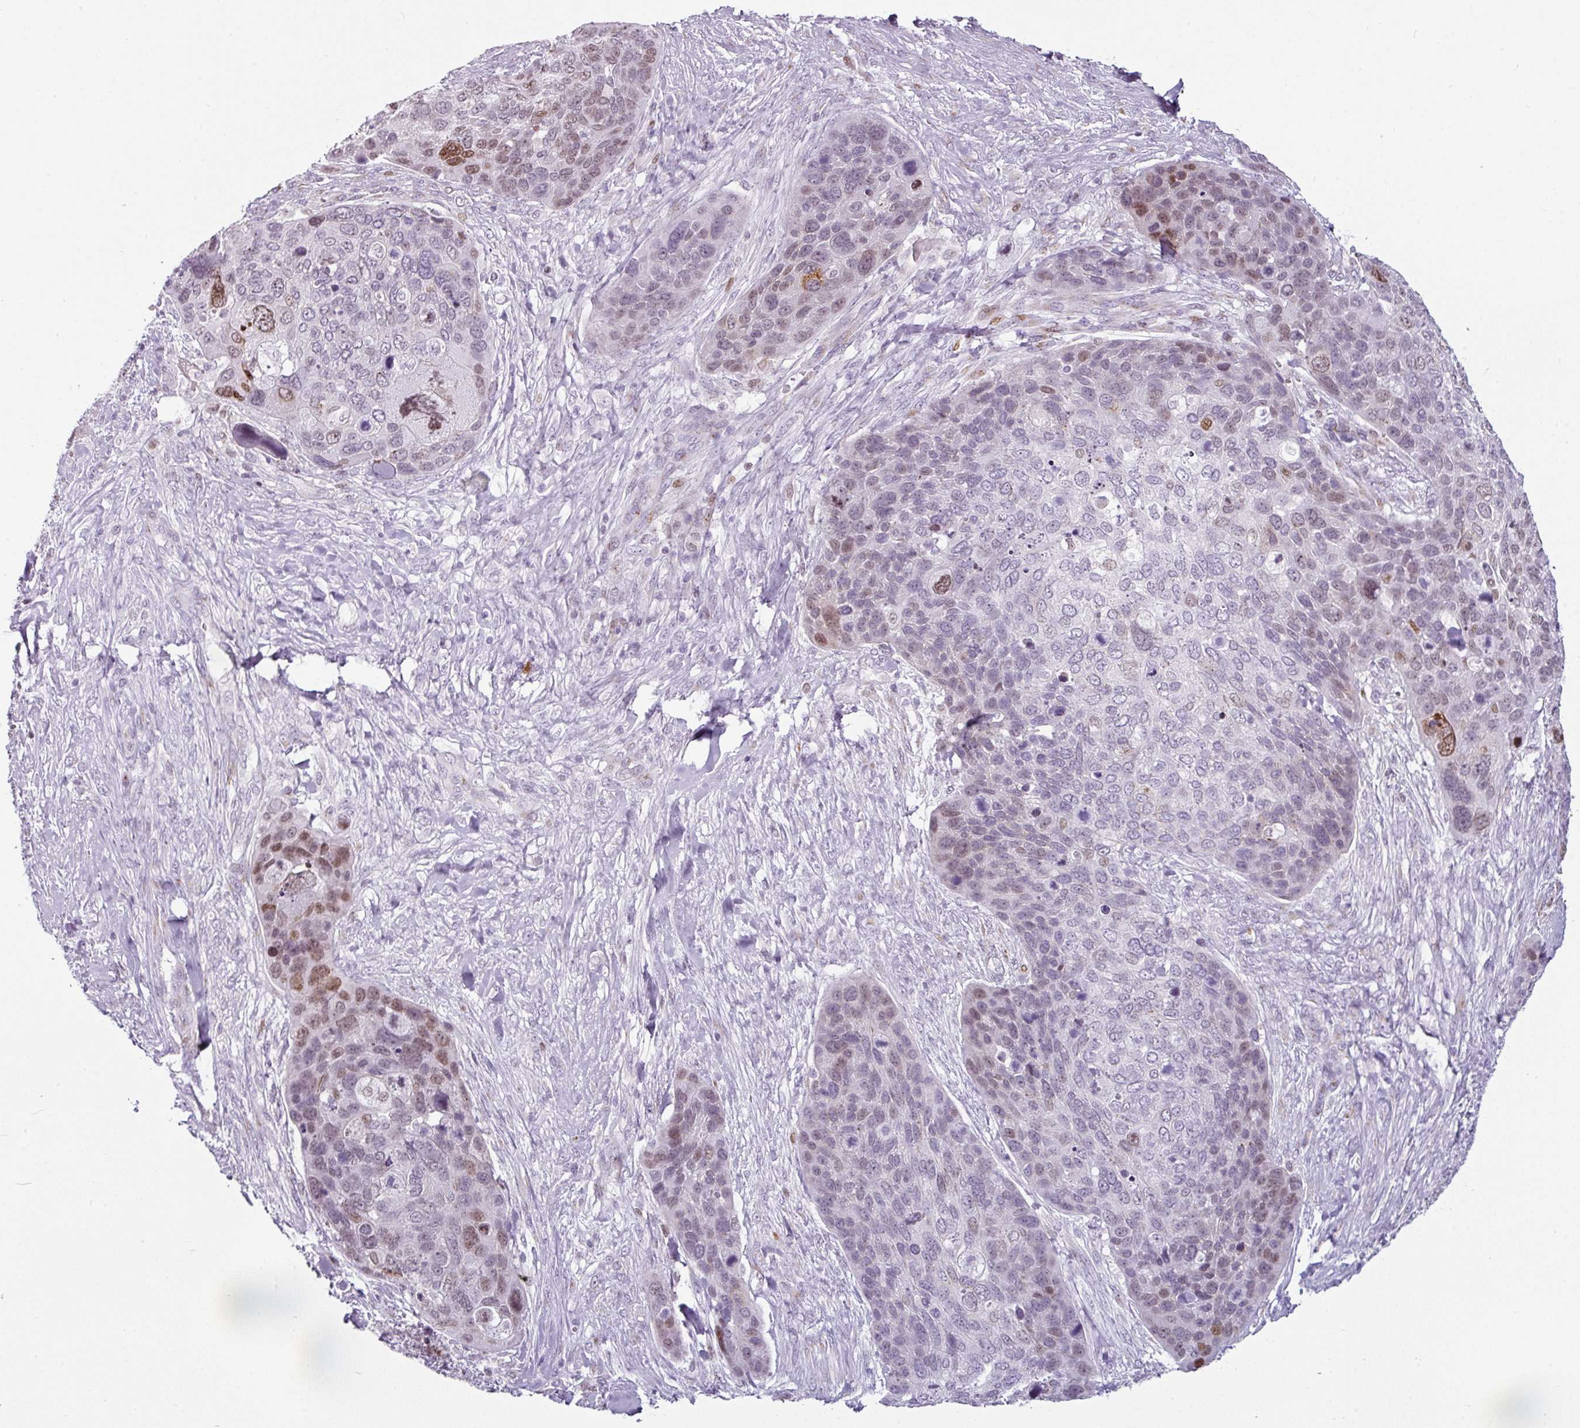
{"staining": {"intensity": "moderate", "quantity": "<25%", "location": "nuclear"}, "tissue": "skin cancer", "cell_type": "Tumor cells", "image_type": "cancer", "snomed": [{"axis": "morphology", "description": "Basal cell carcinoma"}, {"axis": "topography", "description": "Skin"}], "caption": "Tumor cells reveal low levels of moderate nuclear positivity in about <25% of cells in skin cancer (basal cell carcinoma).", "gene": "SYT8", "patient": {"sex": "female", "age": 74}}